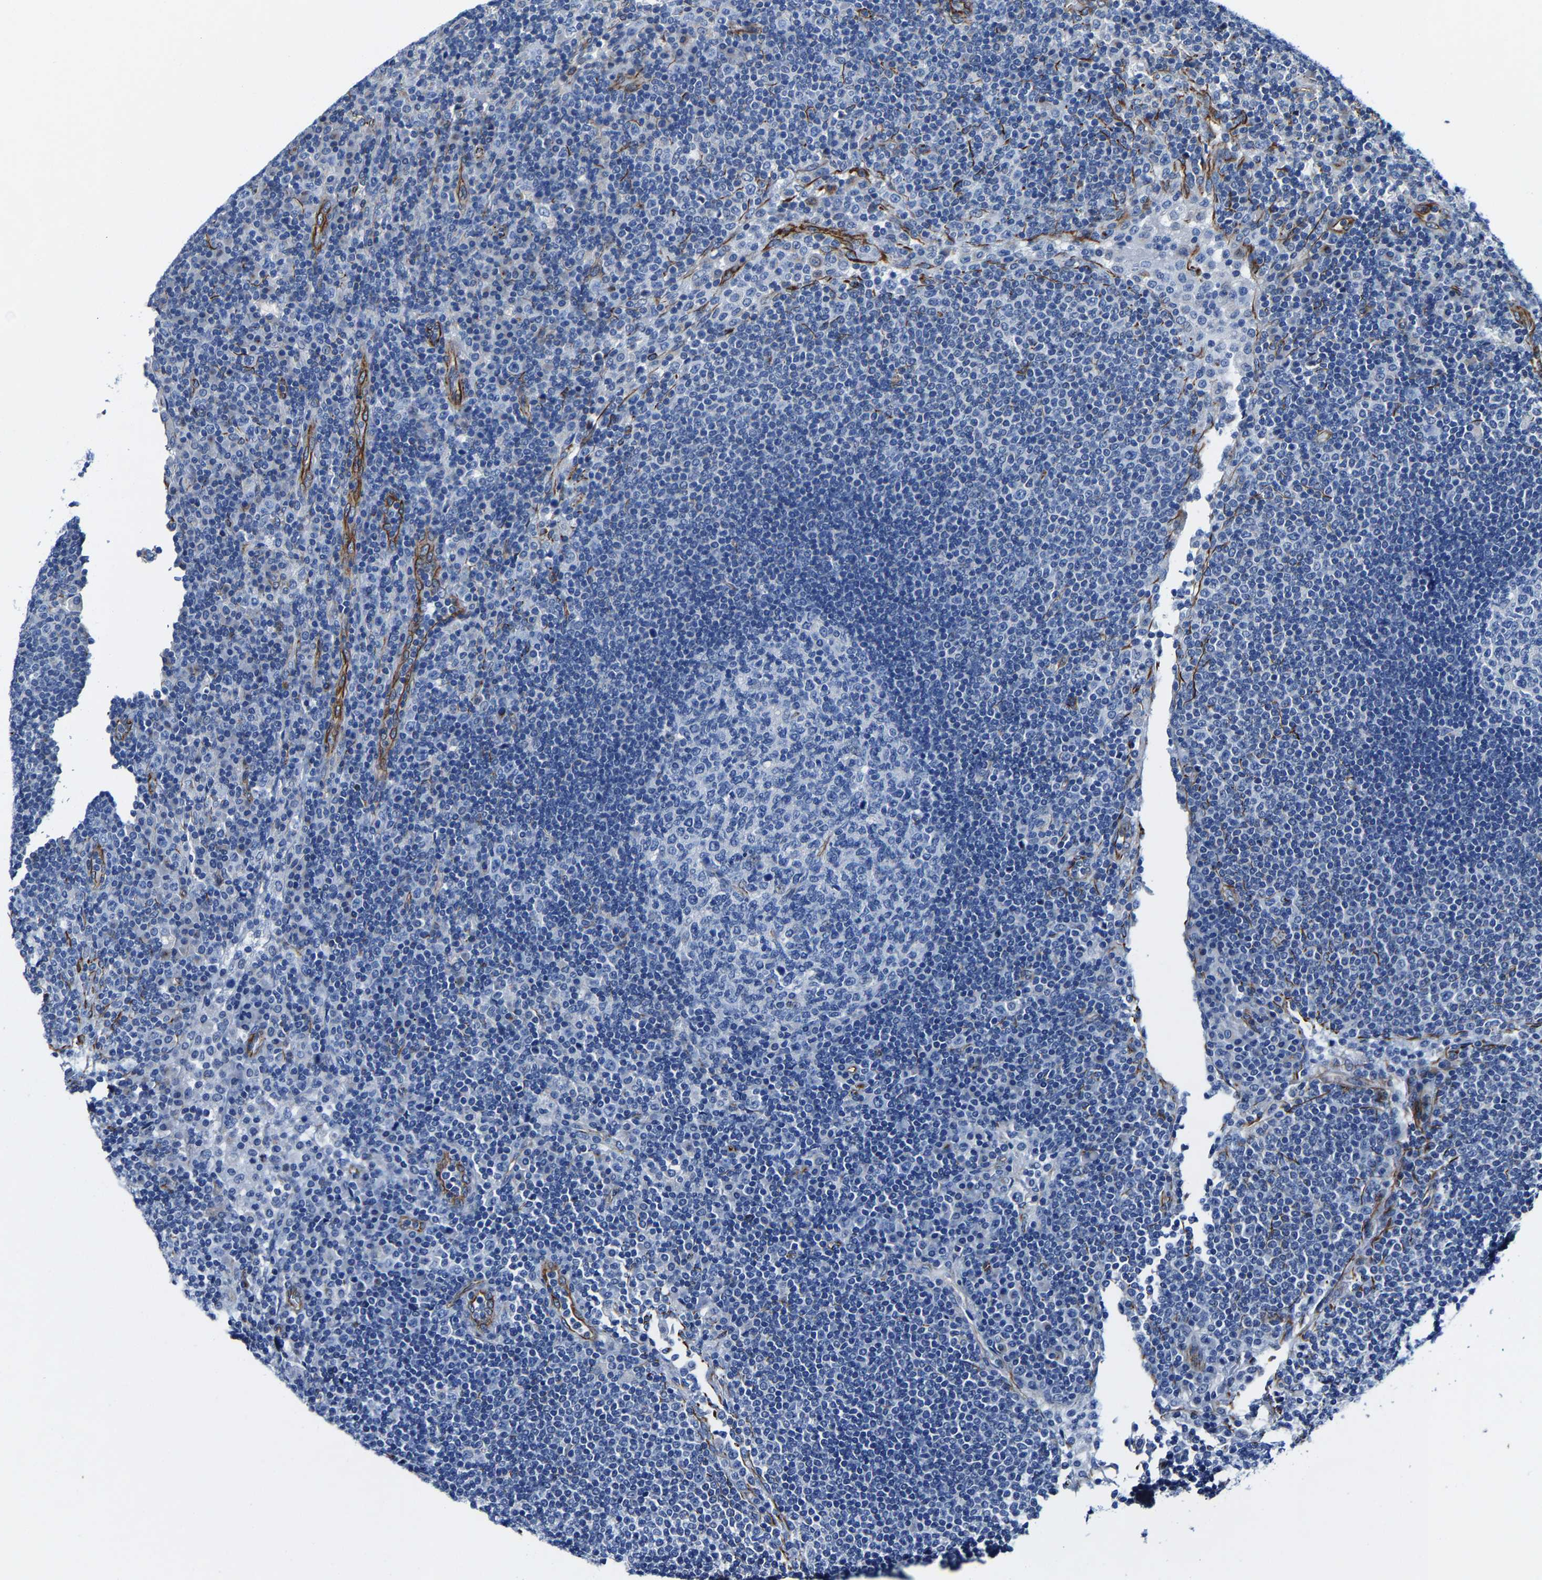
{"staining": {"intensity": "negative", "quantity": "none", "location": "none"}, "tissue": "lymph node", "cell_type": "Germinal center cells", "image_type": "normal", "snomed": [{"axis": "morphology", "description": "Normal tissue, NOS"}, {"axis": "topography", "description": "Lymph node"}], "caption": "The micrograph exhibits no significant positivity in germinal center cells of lymph node. The staining is performed using DAB (3,3'-diaminobenzidine) brown chromogen with nuclei counter-stained in using hematoxylin.", "gene": "MMEL1", "patient": {"sex": "female", "age": 53}}